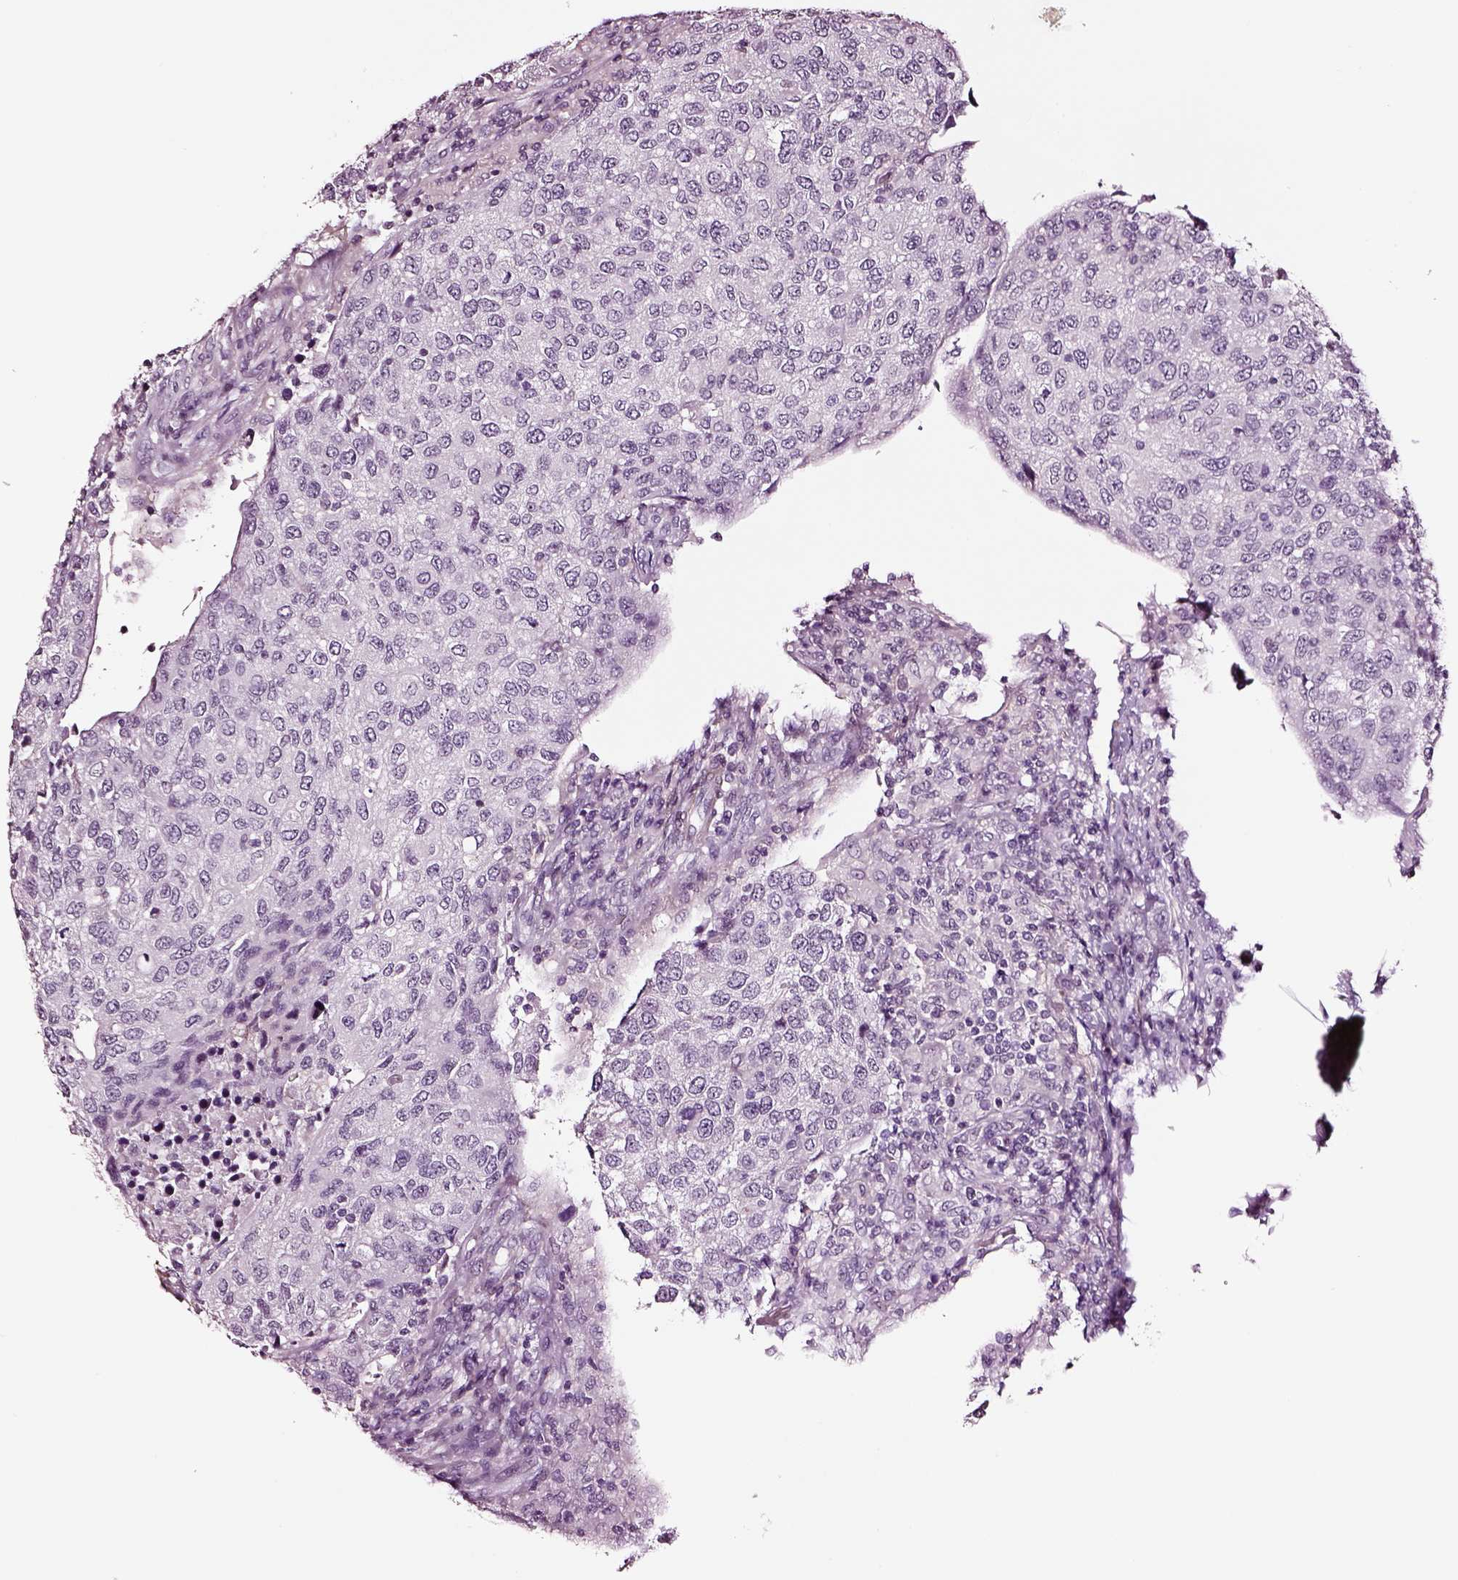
{"staining": {"intensity": "negative", "quantity": "none", "location": "none"}, "tissue": "urothelial cancer", "cell_type": "Tumor cells", "image_type": "cancer", "snomed": [{"axis": "morphology", "description": "Urothelial carcinoma, High grade"}, {"axis": "topography", "description": "Urinary bladder"}], "caption": "High power microscopy photomicrograph of an immunohistochemistry (IHC) photomicrograph of urothelial cancer, revealing no significant staining in tumor cells.", "gene": "SOX10", "patient": {"sex": "female", "age": 78}}